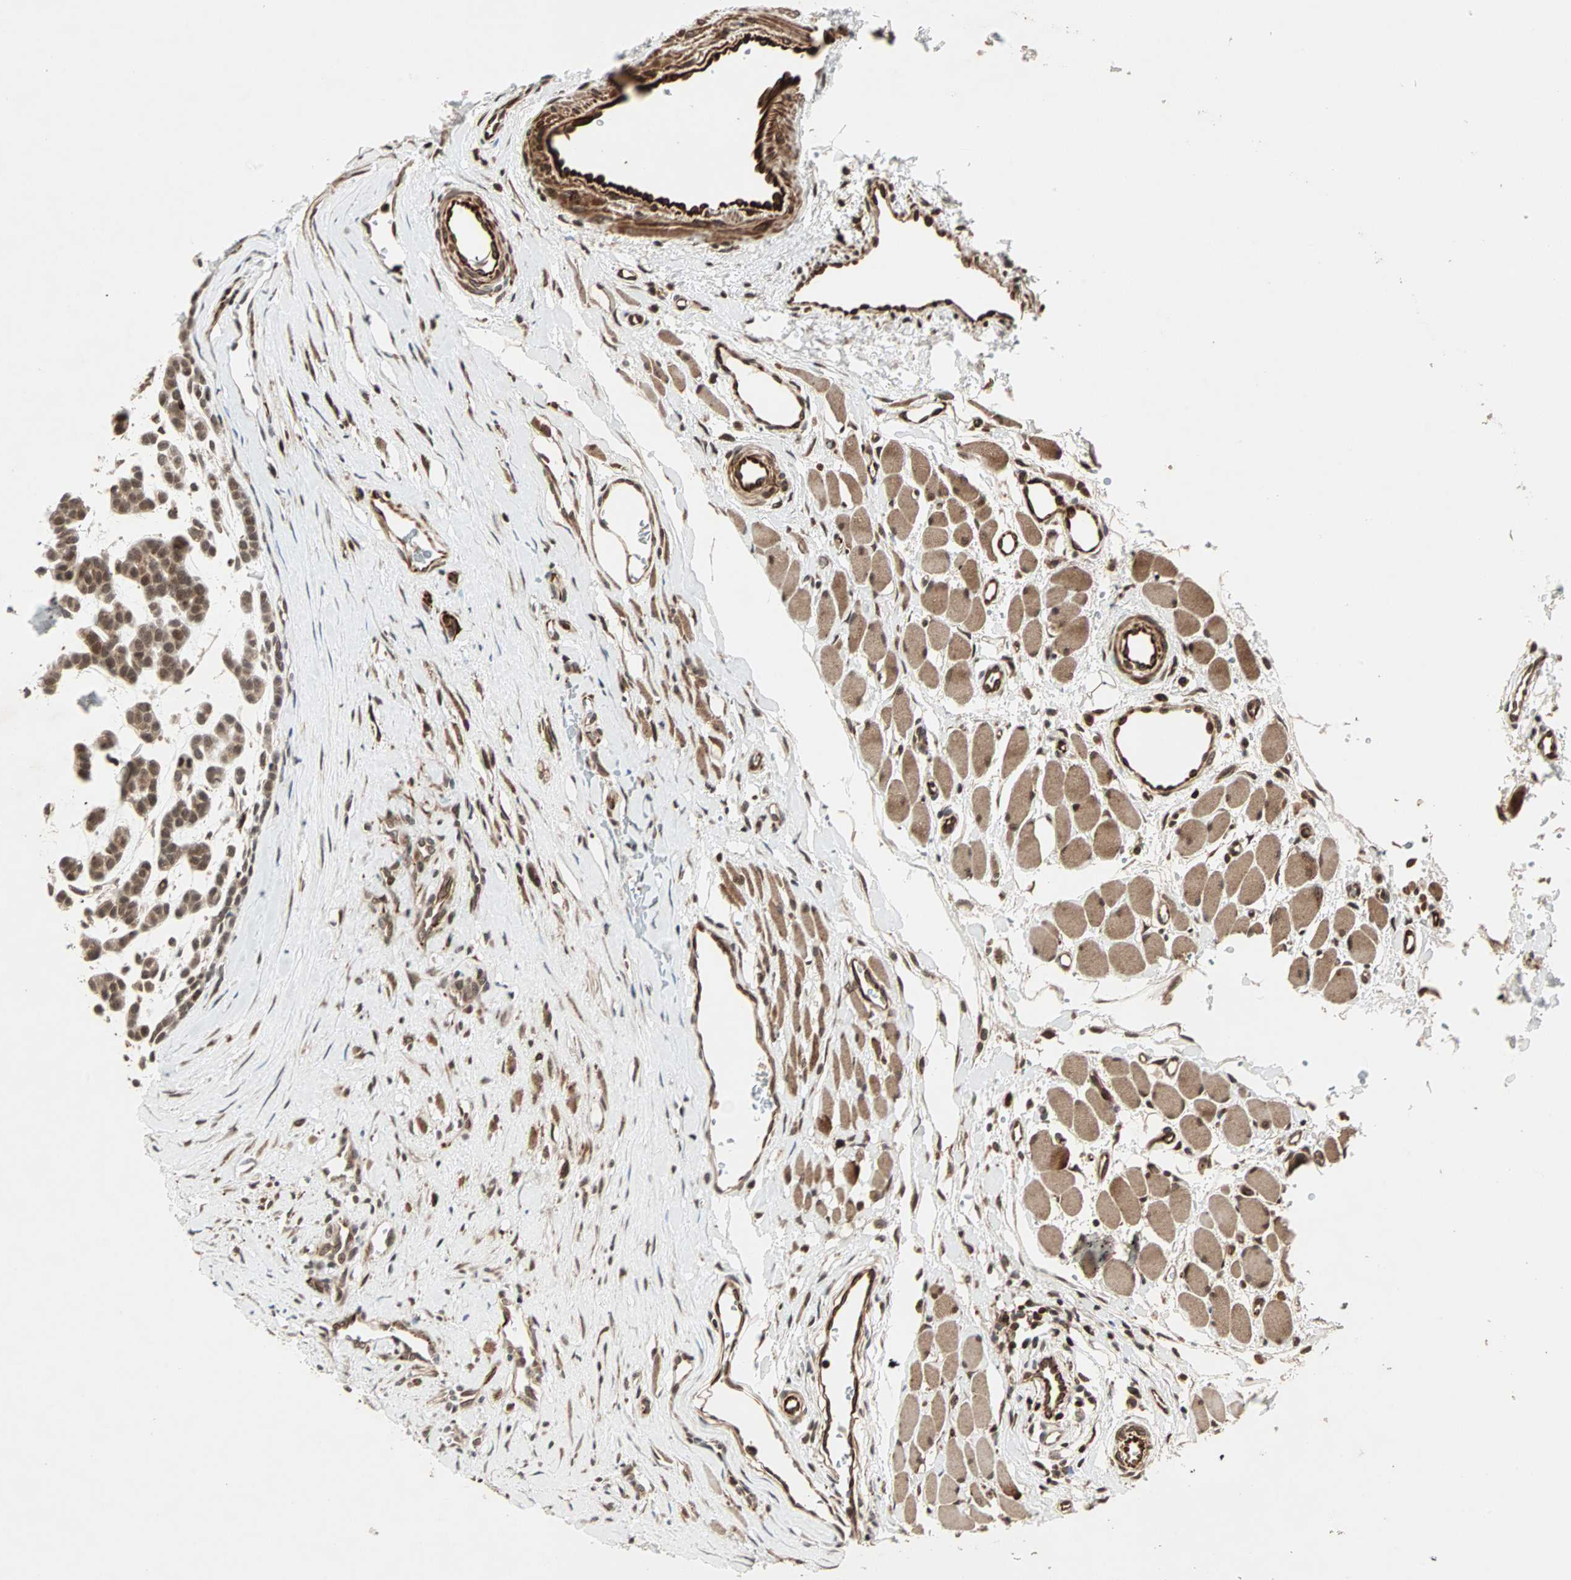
{"staining": {"intensity": "moderate", "quantity": ">75%", "location": "cytoplasmic/membranous,nuclear"}, "tissue": "head and neck cancer", "cell_type": "Tumor cells", "image_type": "cancer", "snomed": [{"axis": "morphology", "description": "Adenocarcinoma, NOS"}, {"axis": "morphology", "description": "Adenoma, NOS"}, {"axis": "topography", "description": "Head-Neck"}], "caption": "Immunohistochemistry histopathology image of neoplastic tissue: head and neck cancer (adenoma) stained using immunohistochemistry reveals medium levels of moderate protein expression localized specifically in the cytoplasmic/membranous and nuclear of tumor cells, appearing as a cytoplasmic/membranous and nuclear brown color.", "gene": "ZBED9", "patient": {"sex": "female", "age": 55}}